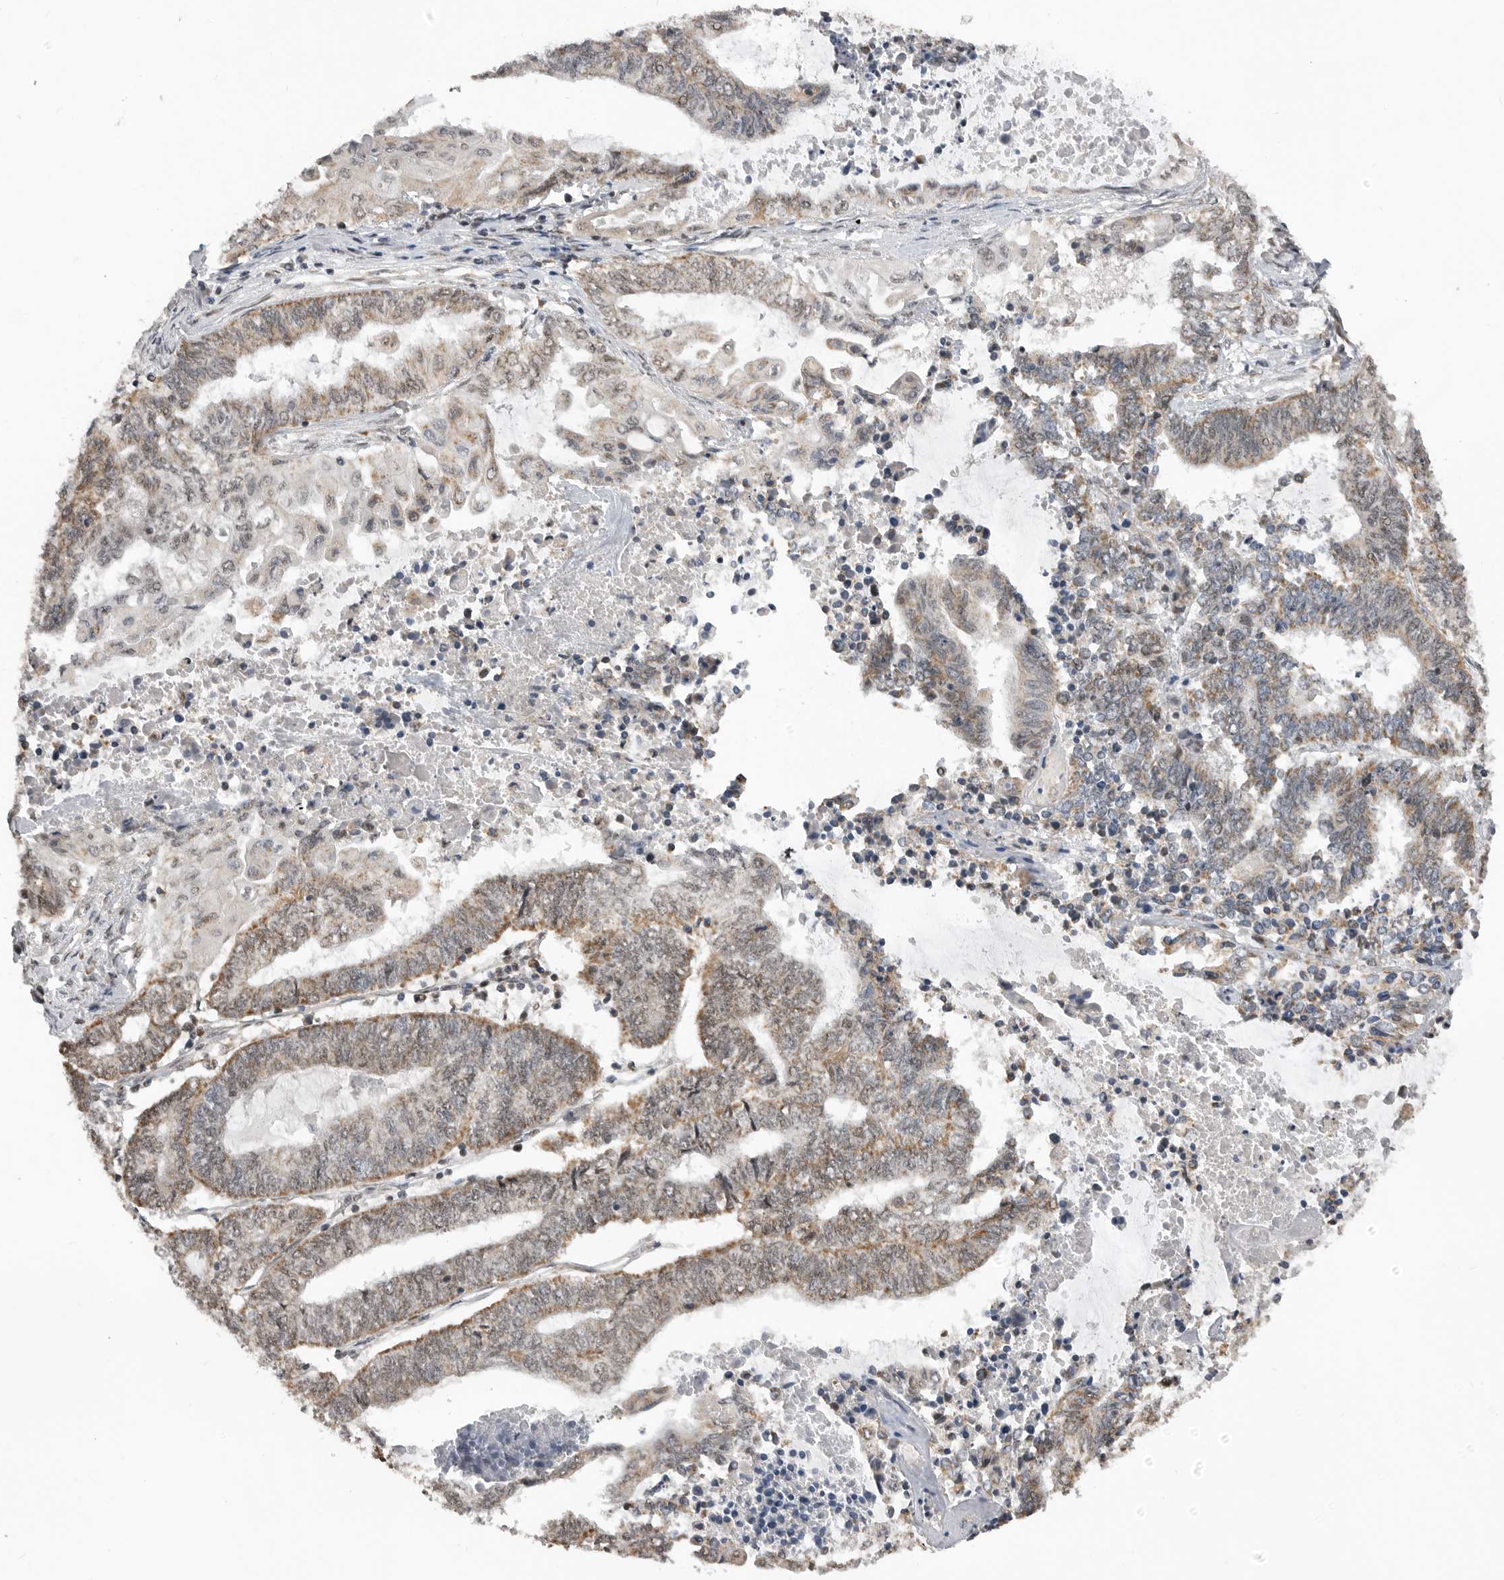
{"staining": {"intensity": "moderate", "quantity": "<25%", "location": "cytoplasmic/membranous,nuclear"}, "tissue": "endometrial cancer", "cell_type": "Tumor cells", "image_type": "cancer", "snomed": [{"axis": "morphology", "description": "Adenocarcinoma, NOS"}, {"axis": "topography", "description": "Uterus"}, {"axis": "topography", "description": "Endometrium"}], "caption": "A photomicrograph of adenocarcinoma (endometrial) stained for a protein displays moderate cytoplasmic/membranous and nuclear brown staining in tumor cells. The staining was performed using DAB (3,3'-diaminobenzidine) to visualize the protein expression in brown, while the nuclei were stained in blue with hematoxylin (Magnification: 20x).", "gene": "SMARCC1", "patient": {"sex": "female", "age": 70}}